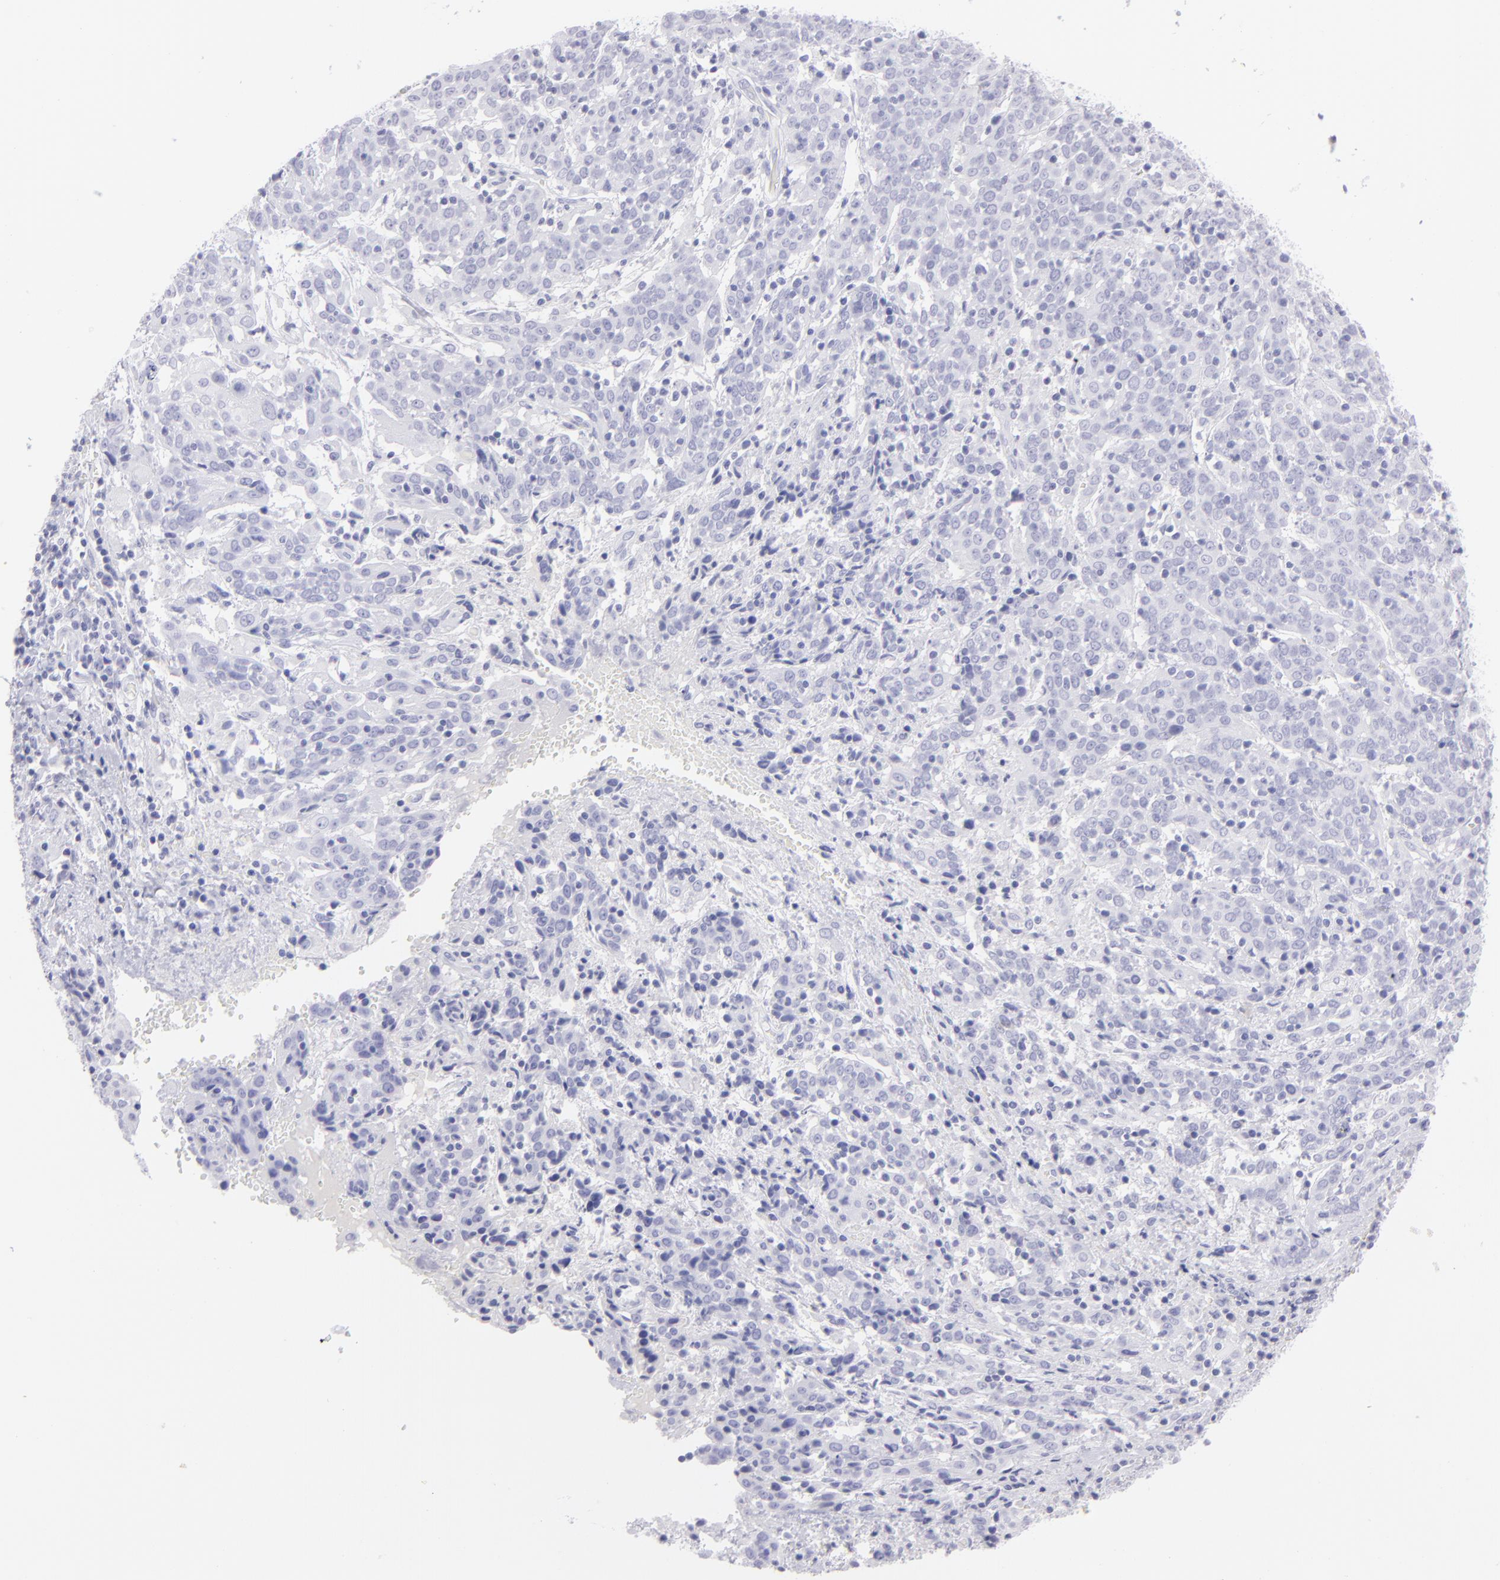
{"staining": {"intensity": "negative", "quantity": "none", "location": "none"}, "tissue": "cervical cancer", "cell_type": "Tumor cells", "image_type": "cancer", "snomed": [{"axis": "morphology", "description": "Normal tissue, NOS"}, {"axis": "morphology", "description": "Squamous cell carcinoma, NOS"}, {"axis": "topography", "description": "Cervix"}], "caption": "There is no significant staining in tumor cells of squamous cell carcinoma (cervical). (Immunohistochemistry, brightfield microscopy, high magnification).", "gene": "SLC1A2", "patient": {"sex": "female", "age": 67}}